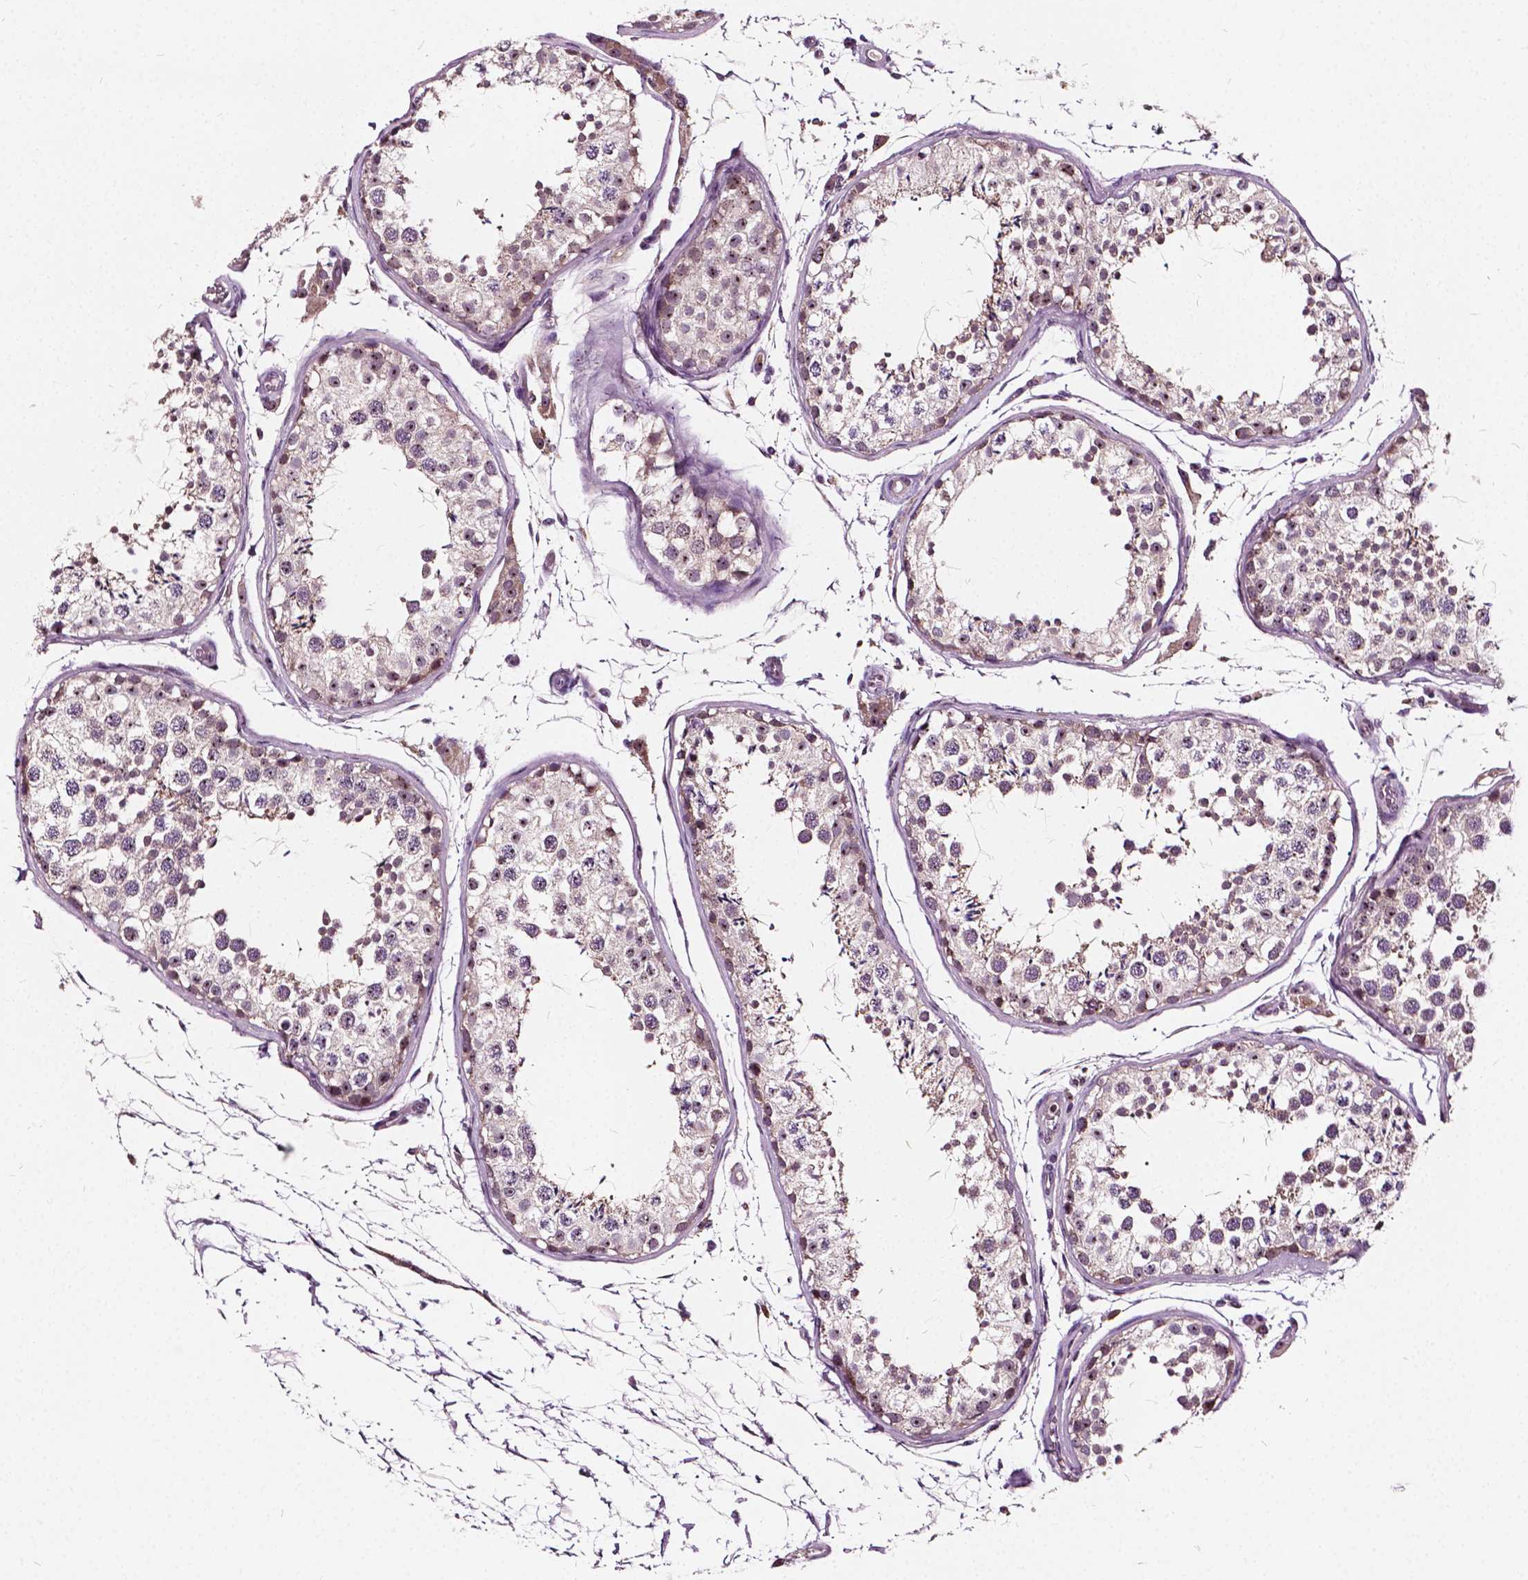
{"staining": {"intensity": "moderate", "quantity": "25%-75%", "location": "nuclear"}, "tissue": "testis", "cell_type": "Cells in seminiferous ducts", "image_type": "normal", "snomed": [{"axis": "morphology", "description": "Normal tissue, NOS"}, {"axis": "topography", "description": "Testis"}], "caption": "A high-resolution histopathology image shows immunohistochemistry staining of benign testis, which shows moderate nuclear staining in approximately 25%-75% of cells in seminiferous ducts. The staining was performed using DAB, with brown indicating positive protein expression. Nuclei are stained blue with hematoxylin.", "gene": "ODF3L2", "patient": {"sex": "male", "age": 29}}